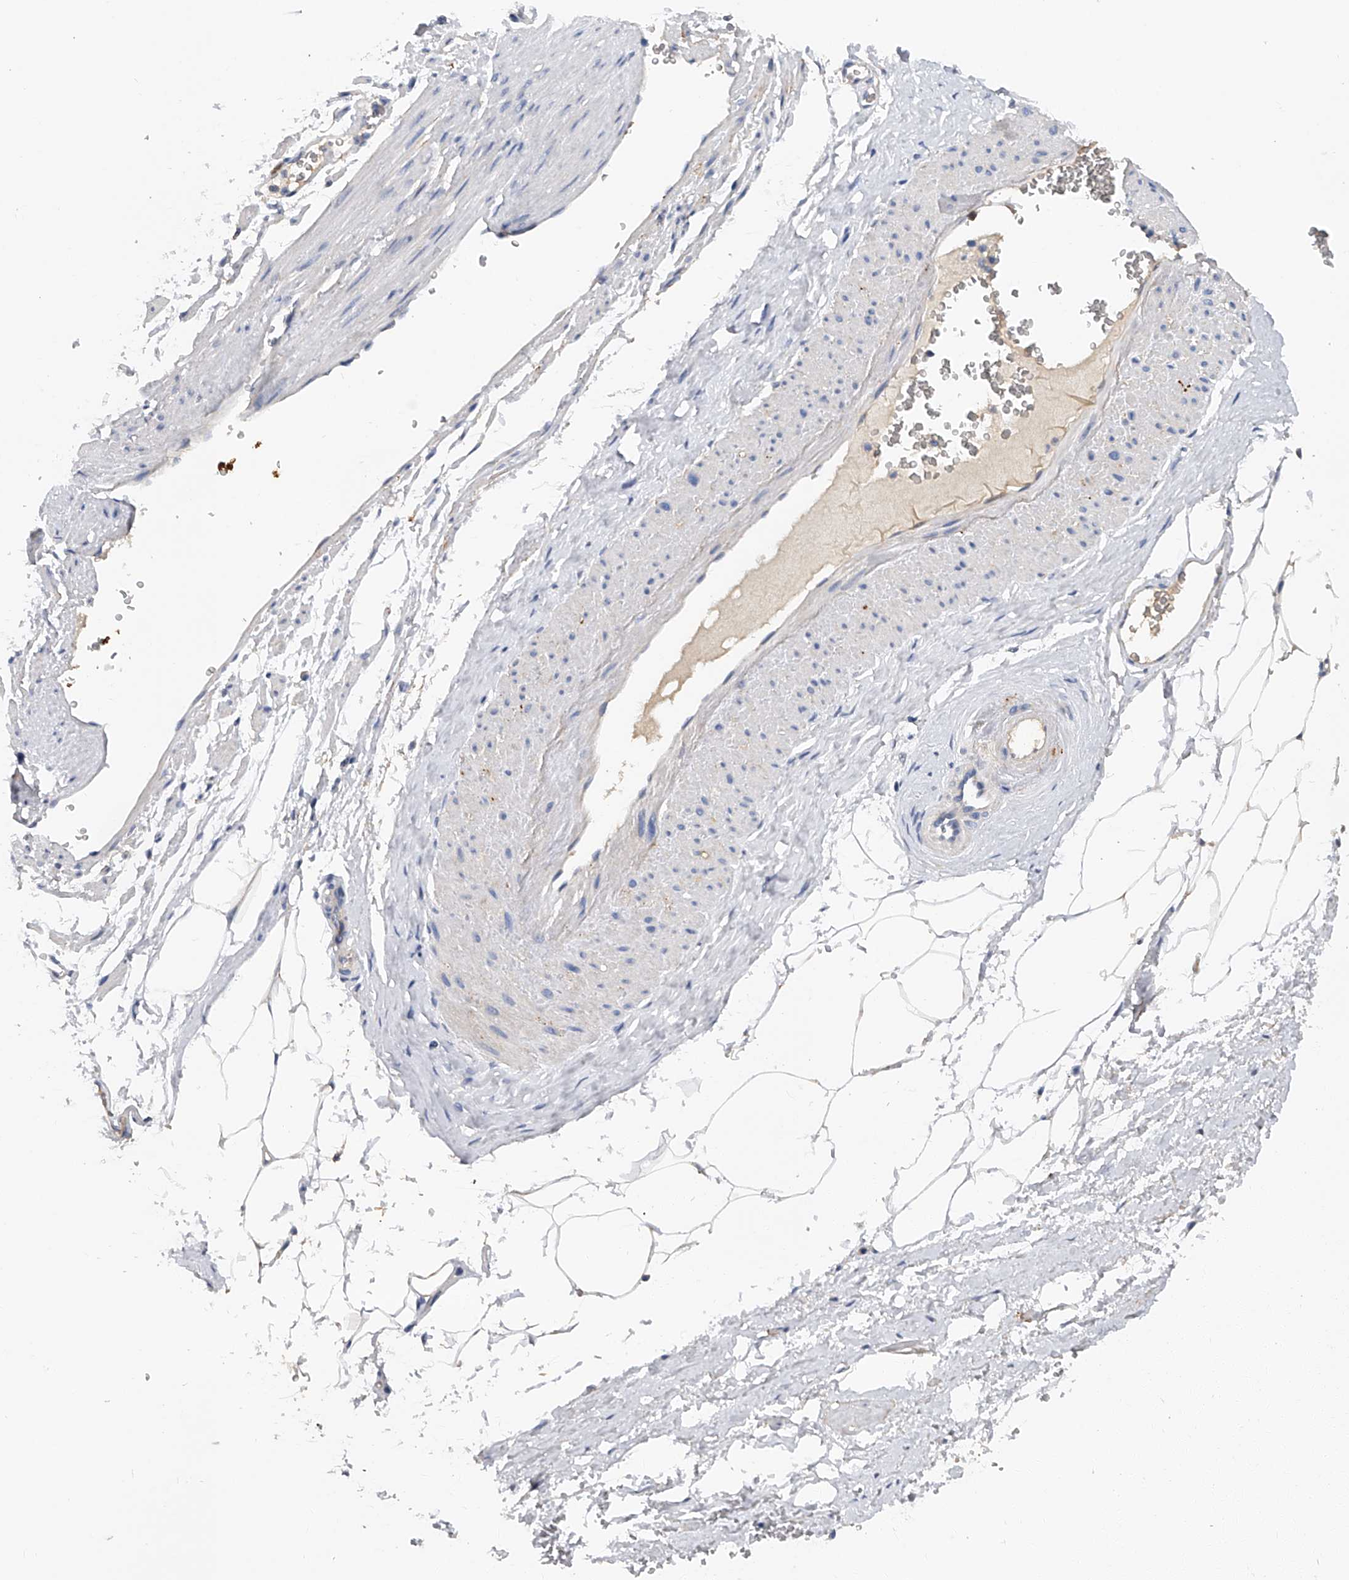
{"staining": {"intensity": "negative", "quantity": "none", "location": "none"}, "tissue": "adipose tissue", "cell_type": "Adipocytes", "image_type": "normal", "snomed": [{"axis": "morphology", "description": "Normal tissue, NOS"}, {"axis": "morphology", "description": "Adenocarcinoma, Low grade"}, {"axis": "topography", "description": "Prostate"}, {"axis": "topography", "description": "Peripheral nerve tissue"}], "caption": "Adipose tissue stained for a protein using immunohistochemistry (IHC) displays no expression adipocytes.", "gene": "PGM3", "patient": {"sex": "male", "age": 63}}